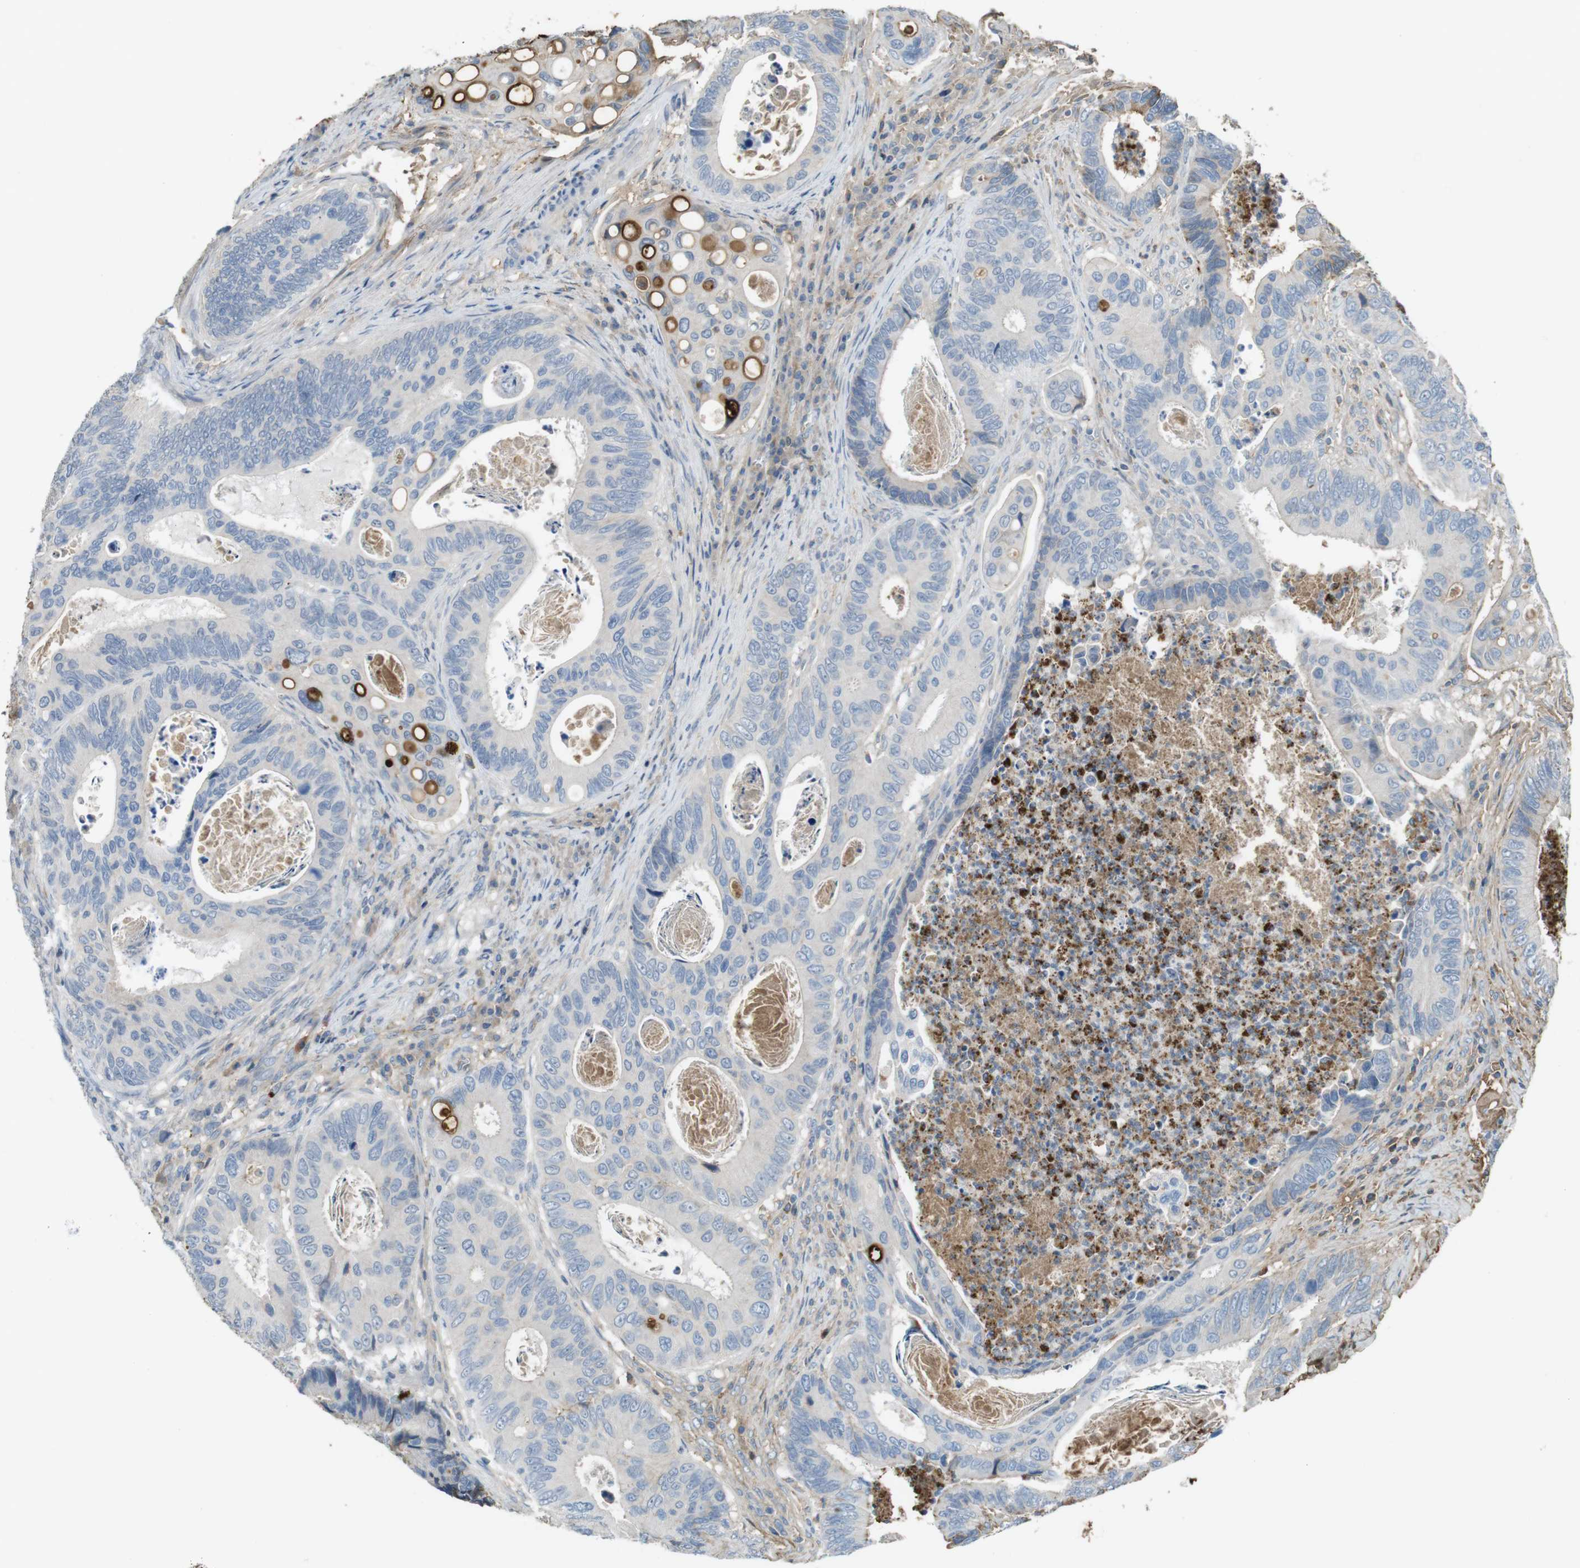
{"staining": {"intensity": "moderate", "quantity": "<25%", "location": "cytoplasmic/membranous"}, "tissue": "colorectal cancer", "cell_type": "Tumor cells", "image_type": "cancer", "snomed": [{"axis": "morphology", "description": "Inflammation, NOS"}, {"axis": "morphology", "description": "Adenocarcinoma, NOS"}, {"axis": "topography", "description": "Colon"}], "caption": "Protein expression by immunohistochemistry (IHC) exhibits moderate cytoplasmic/membranous expression in approximately <25% of tumor cells in colorectal cancer (adenocarcinoma).", "gene": "LTBP4", "patient": {"sex": "male", "age": 72}}